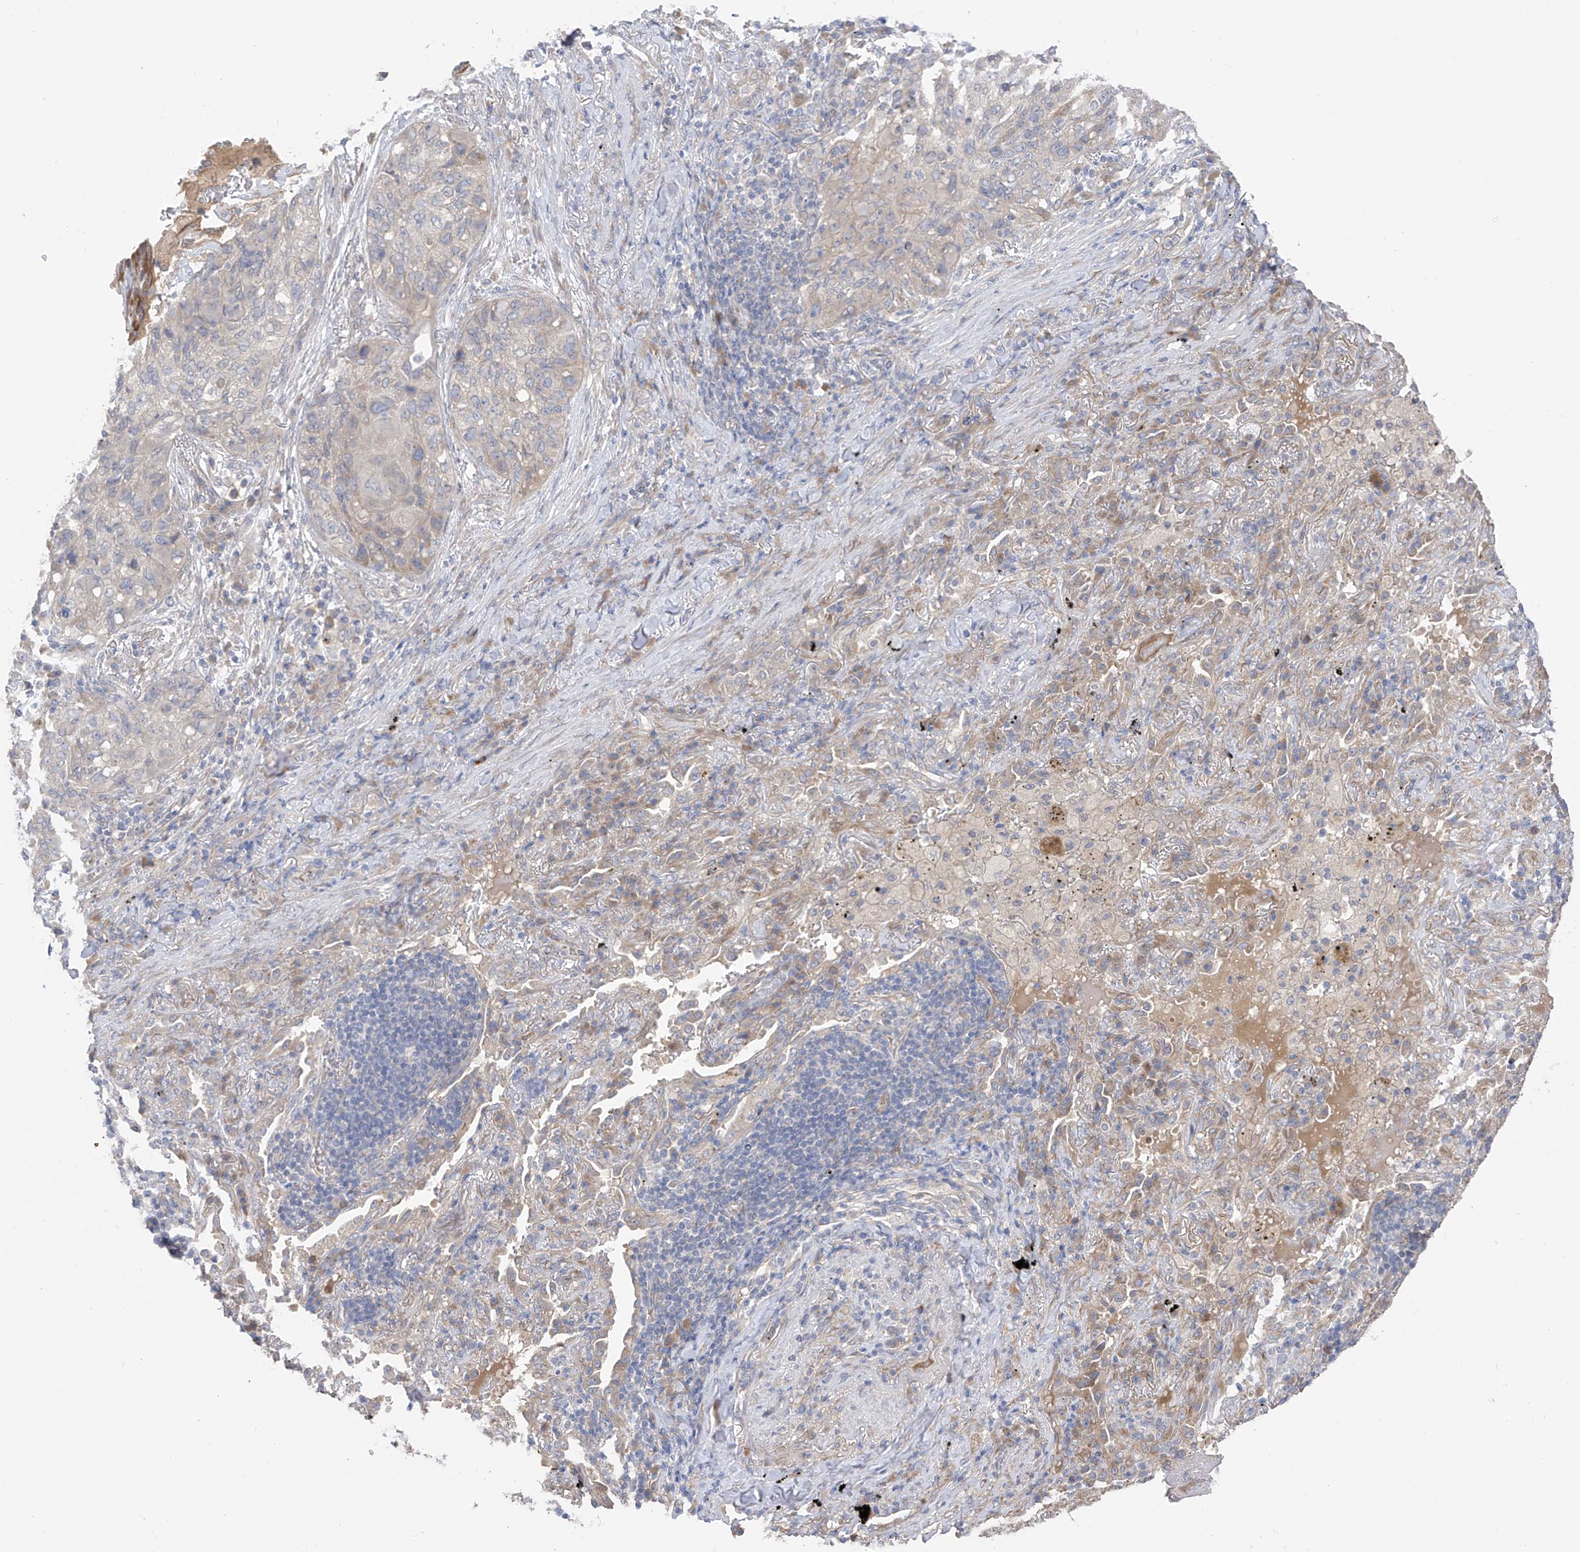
{"staining": {"intensity": "negative", "quantity": "none", "location": "none"}, "tissue": "lung cancer", "cell_type": "Tumor cells", "image_type": "cancer", "snomed": [{"axis": "morphology", "description": "Squamous cell carcinoma, NOS"}, {"axis": "topography", "description": "Lung"}], "caption": "There is no significant positivity in tumor cells of lung cancer (squamous cell carcinoma).", "gene": "NALCN", "patient": {"sex": "female", "age": 63}}